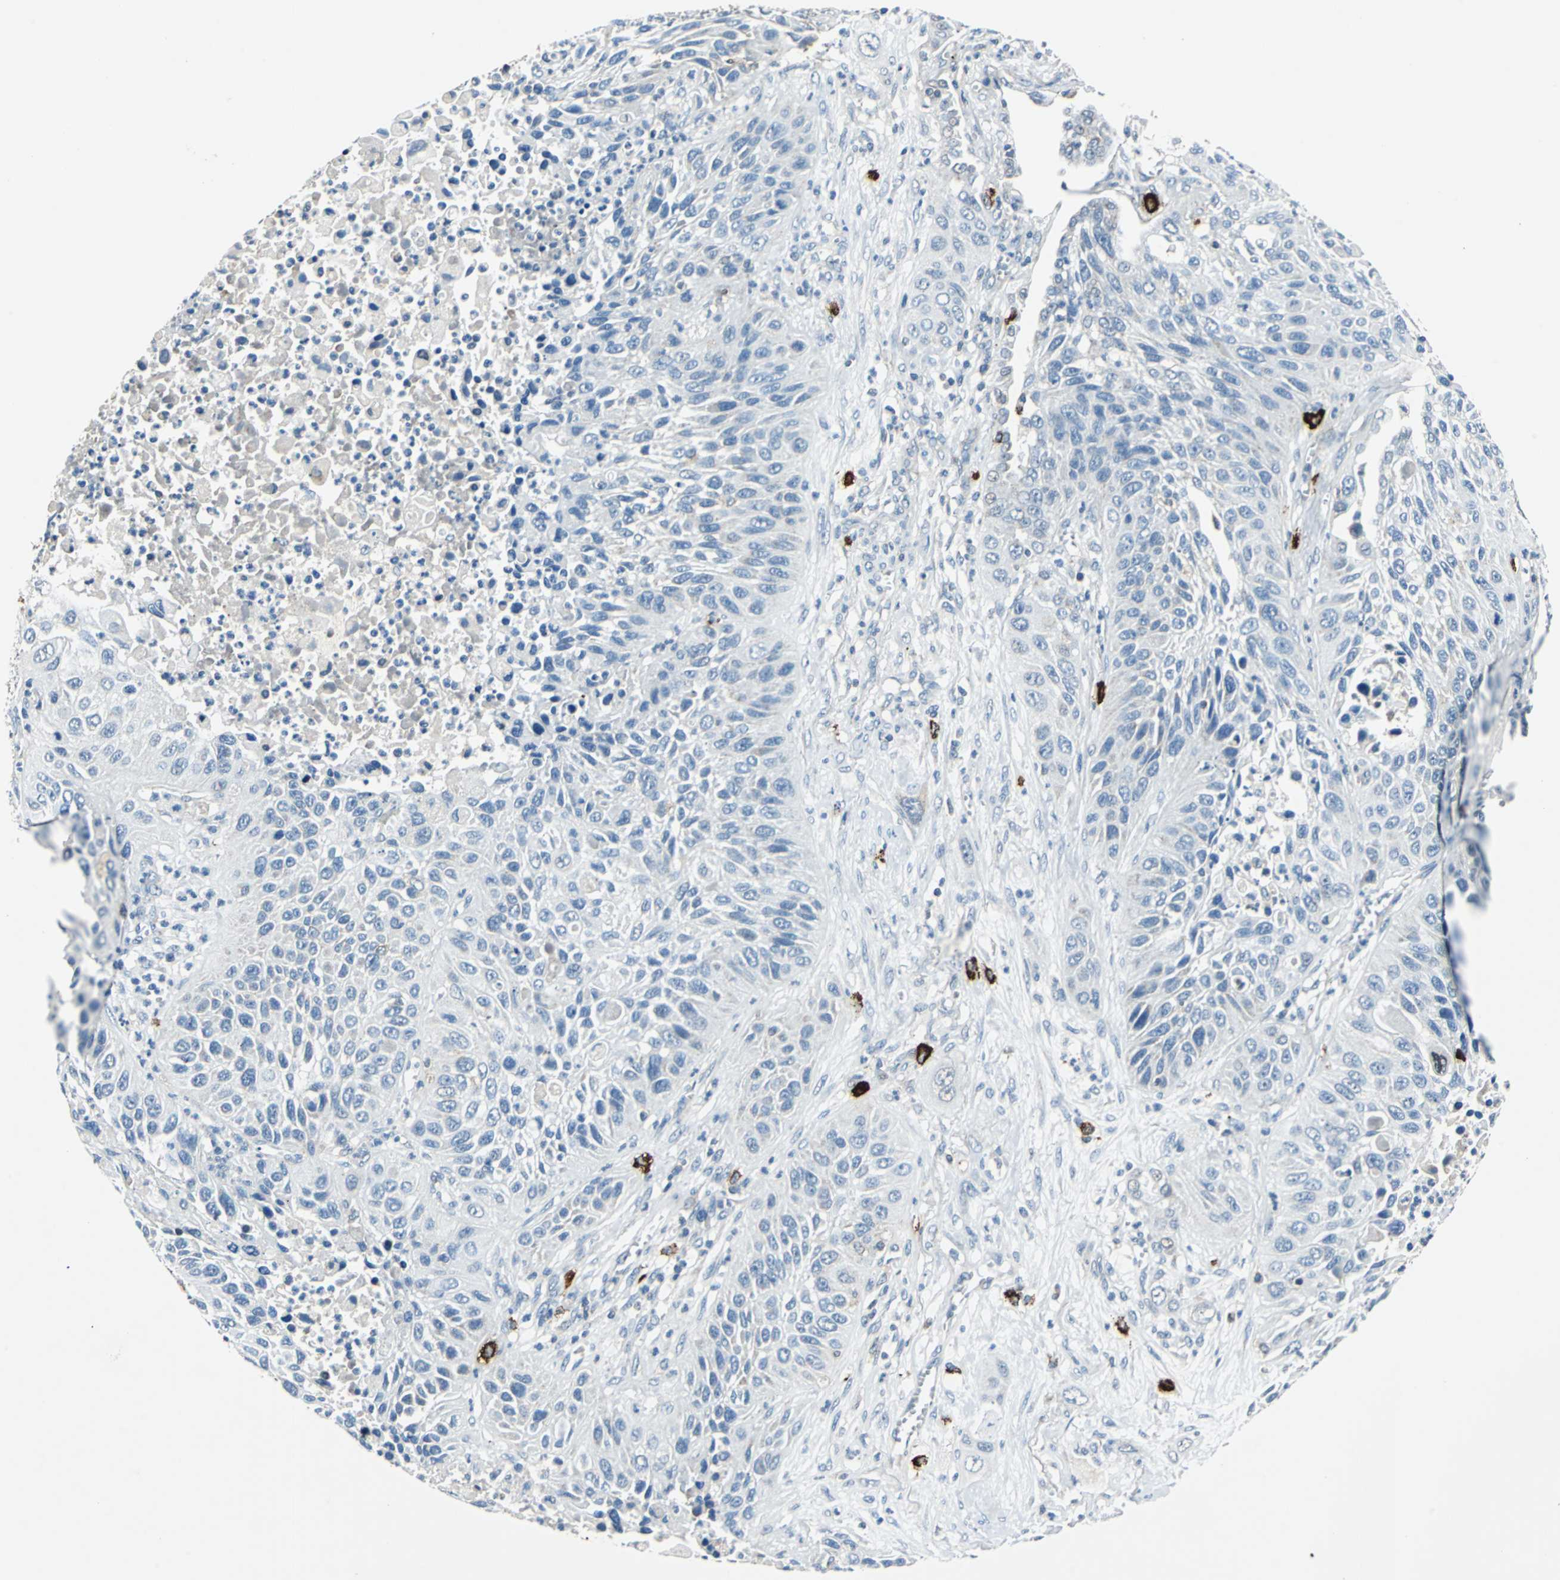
{"staining": {"intensity": "negative", "quantity": "none", "location": "none"}, "tissue": "lung cancer", "cell_type": "Tumor cells", "image_type": "cancer", "snomed": [{"axis": "morphology", "description": "Squamous cell carcinoma, NOS"}, {"axis": "topography", "description": "Lung"}], "caption": "Immunohistochemistry (IHC) of lung cancer (squamous cell carcinoma) reveals no positivity in tumor cells.", "gene": "SLC19A2", "patient": {"sex": "female", "age": 76}}